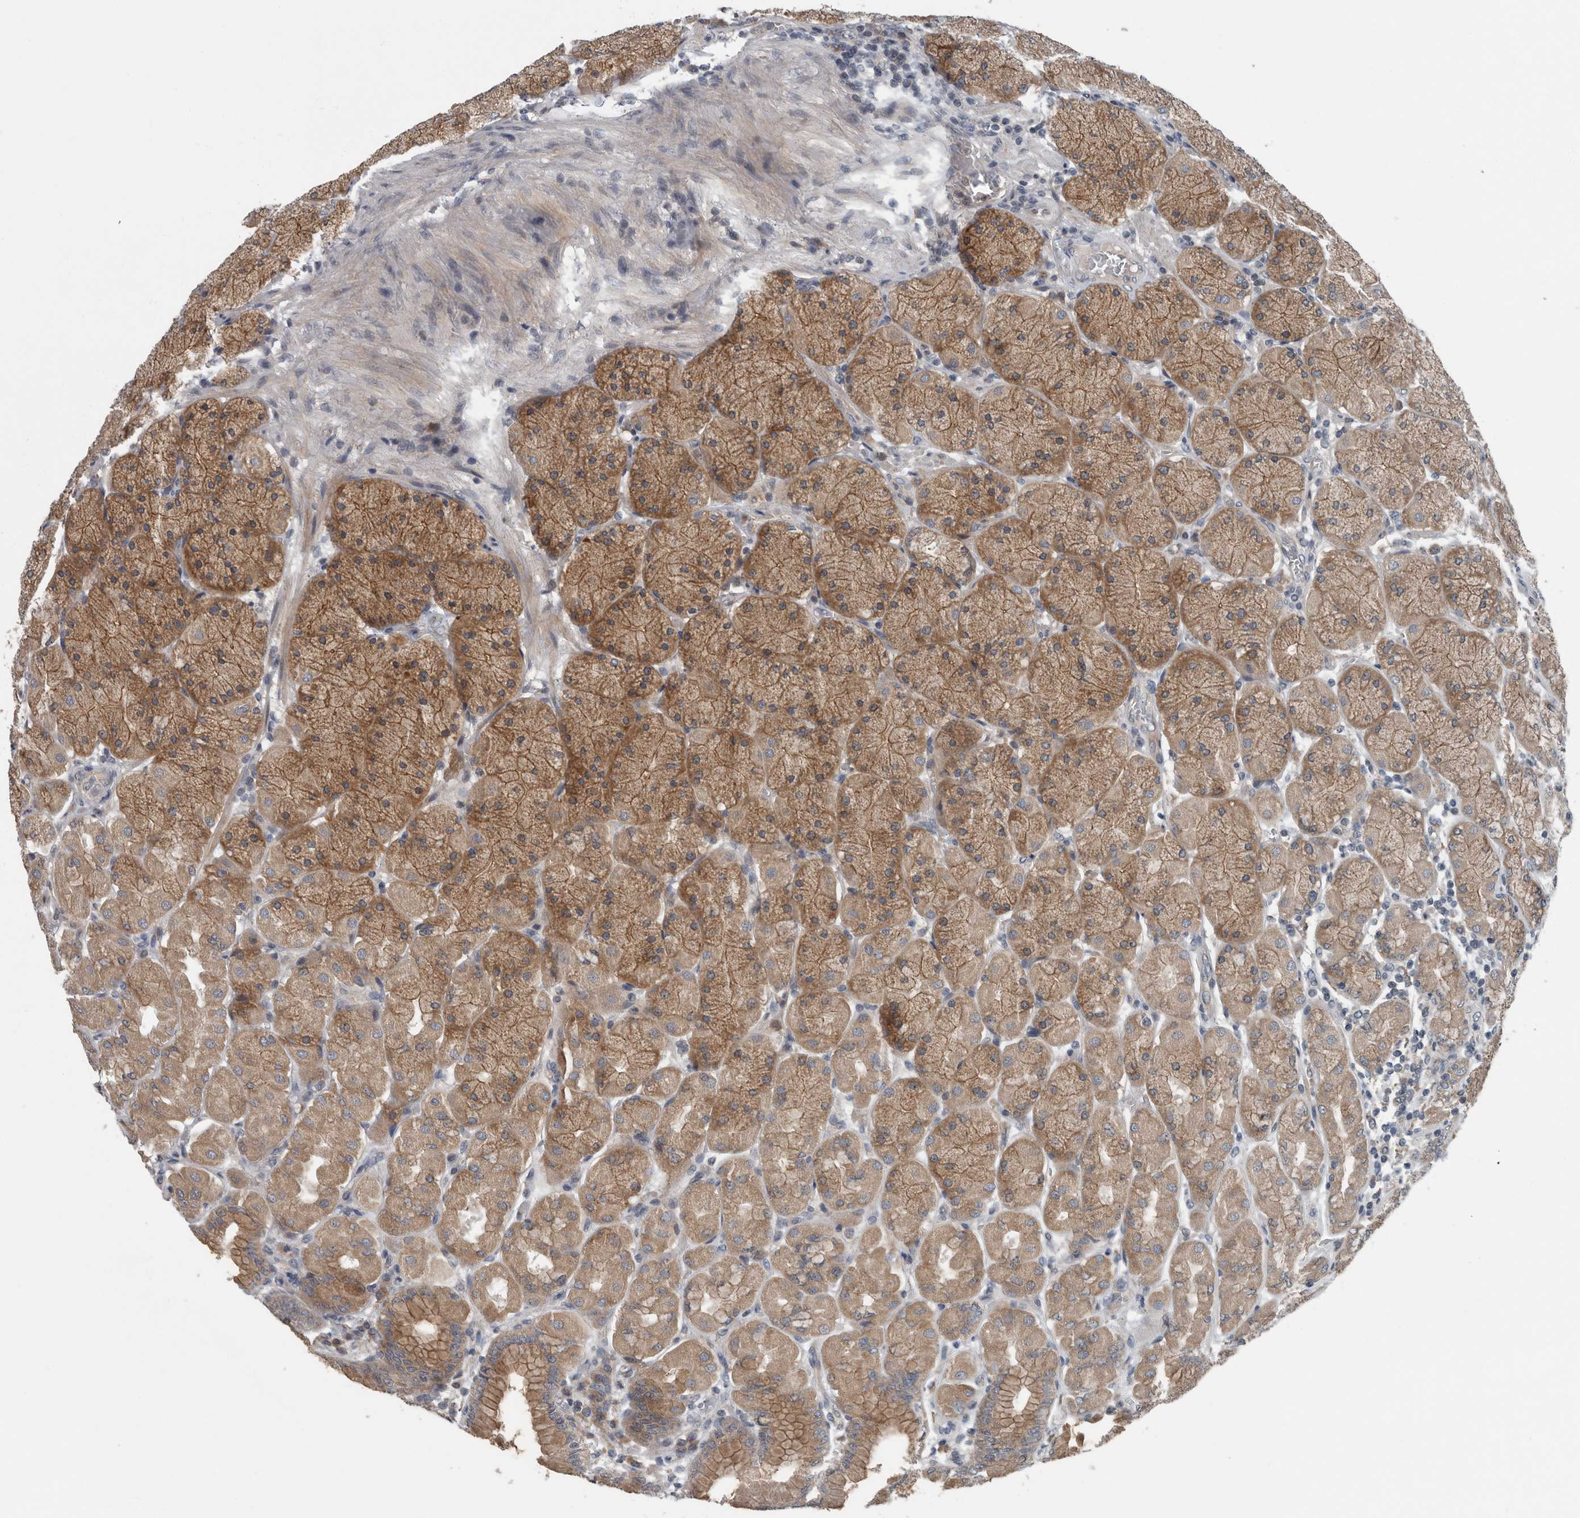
{"staining": {"intensity": "moderate", "quantity": ">75%", "location": "cytoplasmic/membranous"}, "tissue": "stomach", "cell_type": "Glandular cells", "image_type": "normal", "snomed": [{"axis": "morphology", "description": "Normal tissue, NOS"}, {"axis": "topography", "description": "Stomach, upper"}], "caption": "The micrograph reveals a brown stain indicating the presence of a protein in the cytoplasmic/membranous of glandular cells in stomach.", "gene": "TMEM199", "patient": {"sex": "female", "age": 56}}